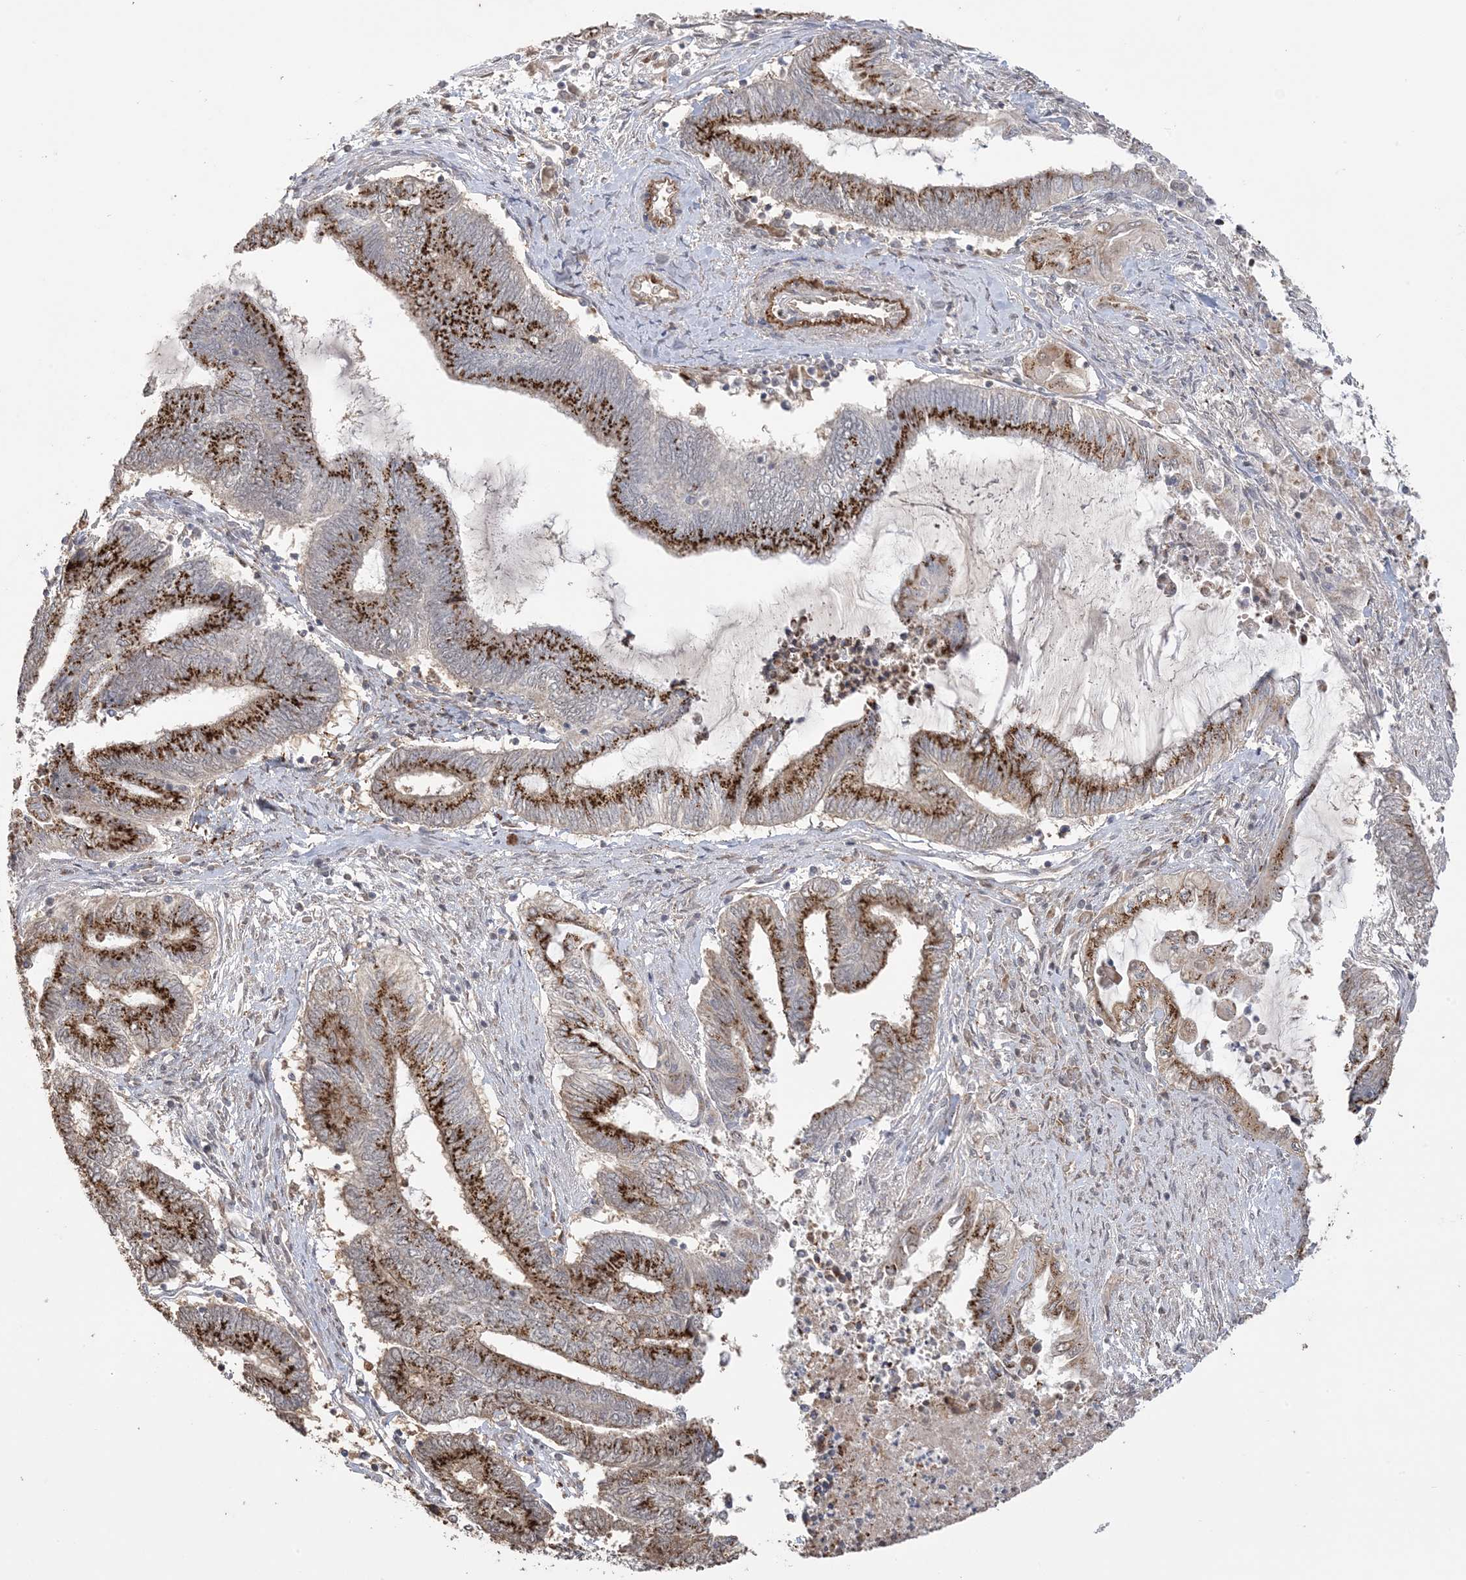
{"staining": {"intensity": "strong", "quantity": ">75%", "location": "cytoplasmic/membranous"}, "tissue": "endometrial cancer", "cell_type": "Tumor cells", "image_type": "cancer", "snomed": [{"axis": "morphology", "description": "Adenocarcinoma, NOS"}, {"axis": "topography", "description": "Uterus"}, {"axis": "topography", "description": "Endometrium"}], "caption": "Strong cytoplasmic/membranous expression for a protein is identified in about >75% of tumor cells of endometrial adenocarcinoma using IHC.", "gene": "XRN1", "patient": {"sex": "female", "age": 70}}